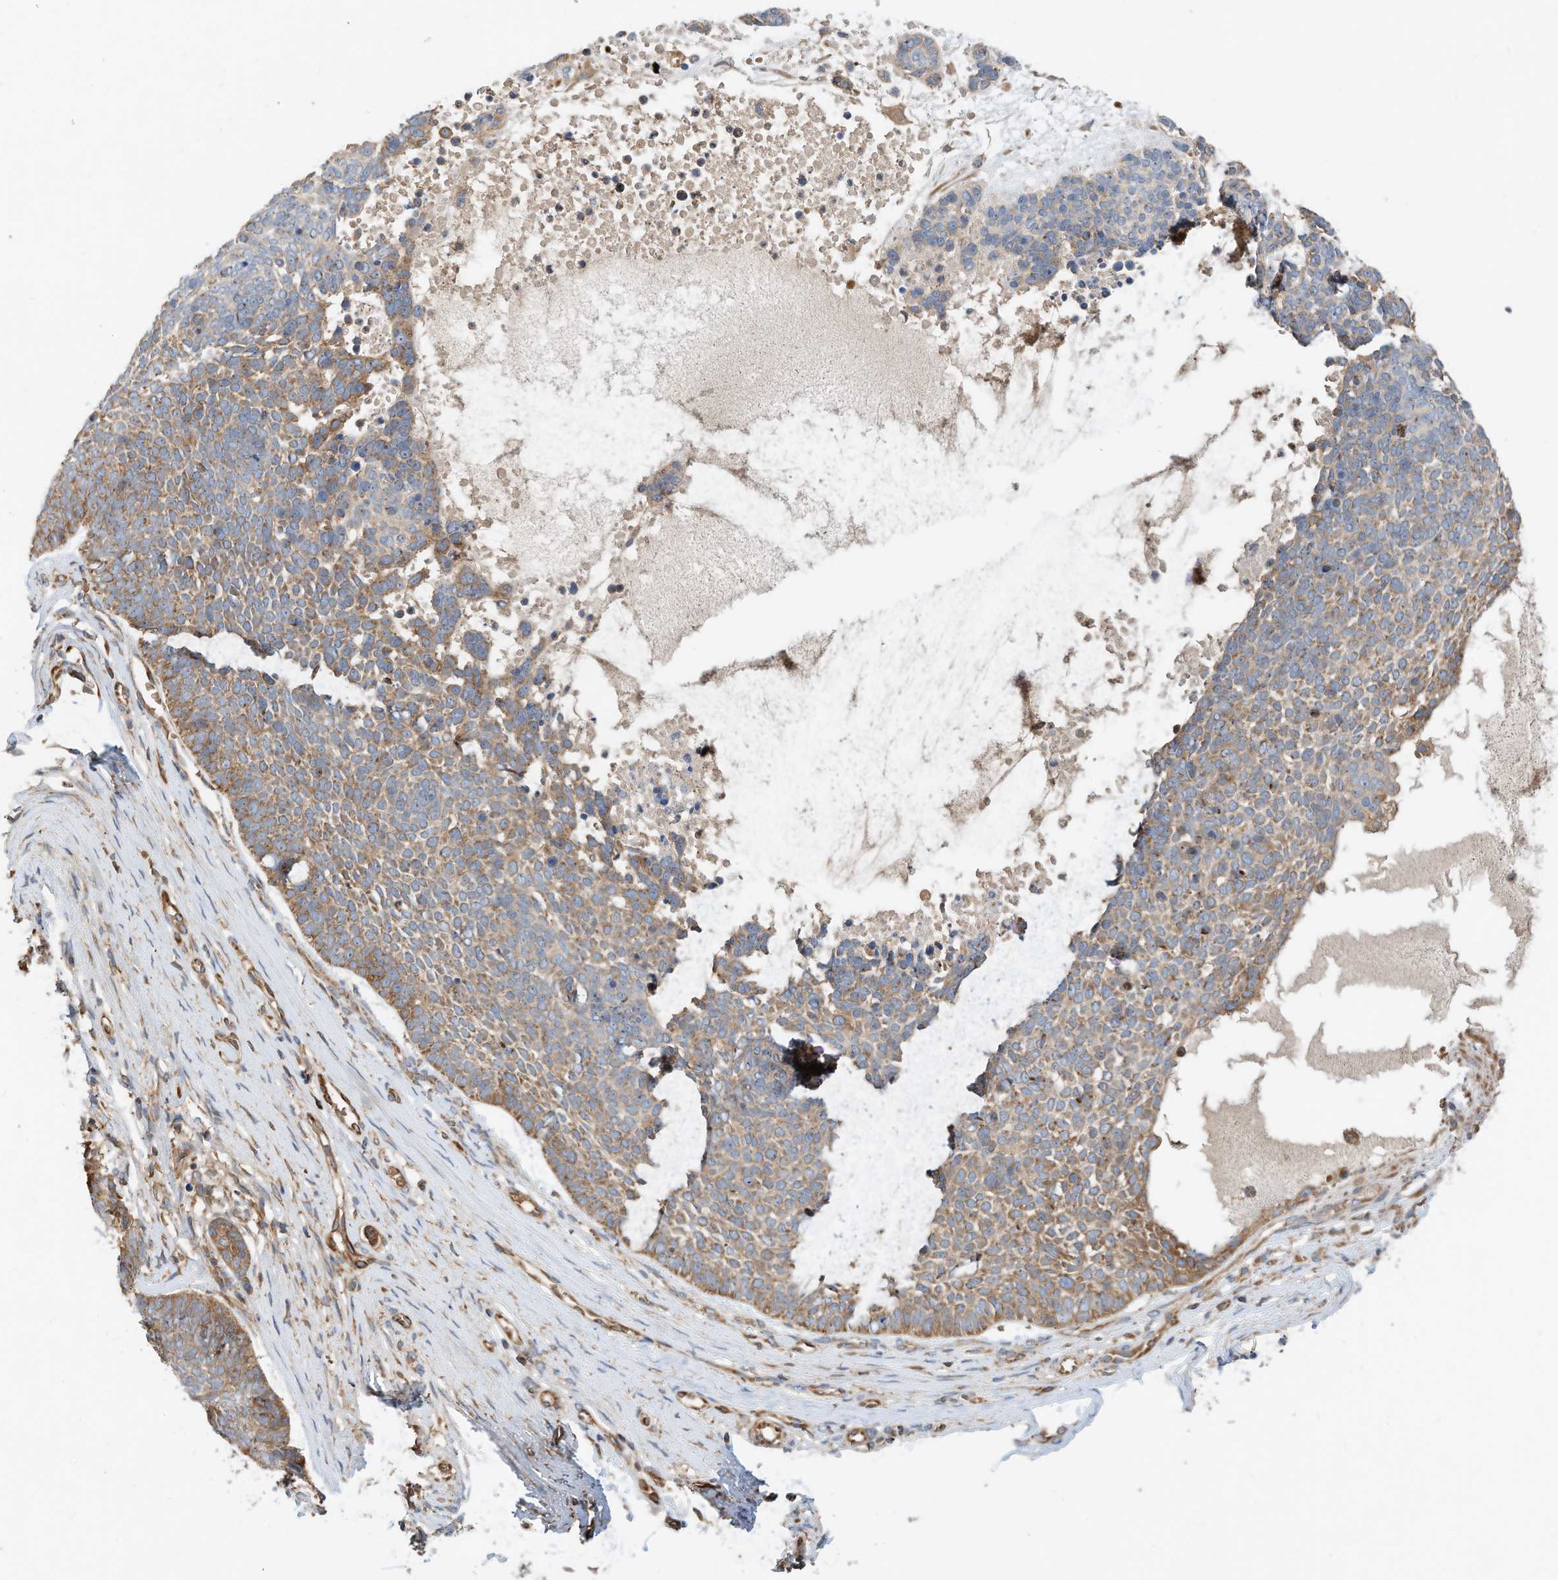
{"staining": {"intensity": "moderate", "quantity": "25%-75%", "location": "cytoplasmic/membranous"}, "tissue": "skin cancer", "cell_type": "Tumor cells", "image_type": "cancer", "snomed": [{"axis": "morphology", "description": "Basal cell carcinoma"}, {"axis": "topography", "description": "Skin"}], "caption": "A high-resolution photomicrograph shows IHC staining of skin basal cell carcinoma, which reveals moderate cytoplasmic/membranous expression in about 25%-75% of tumor cells.", "gene": "CPAMD8", "patient": {"sex": "female", "age": 81}}